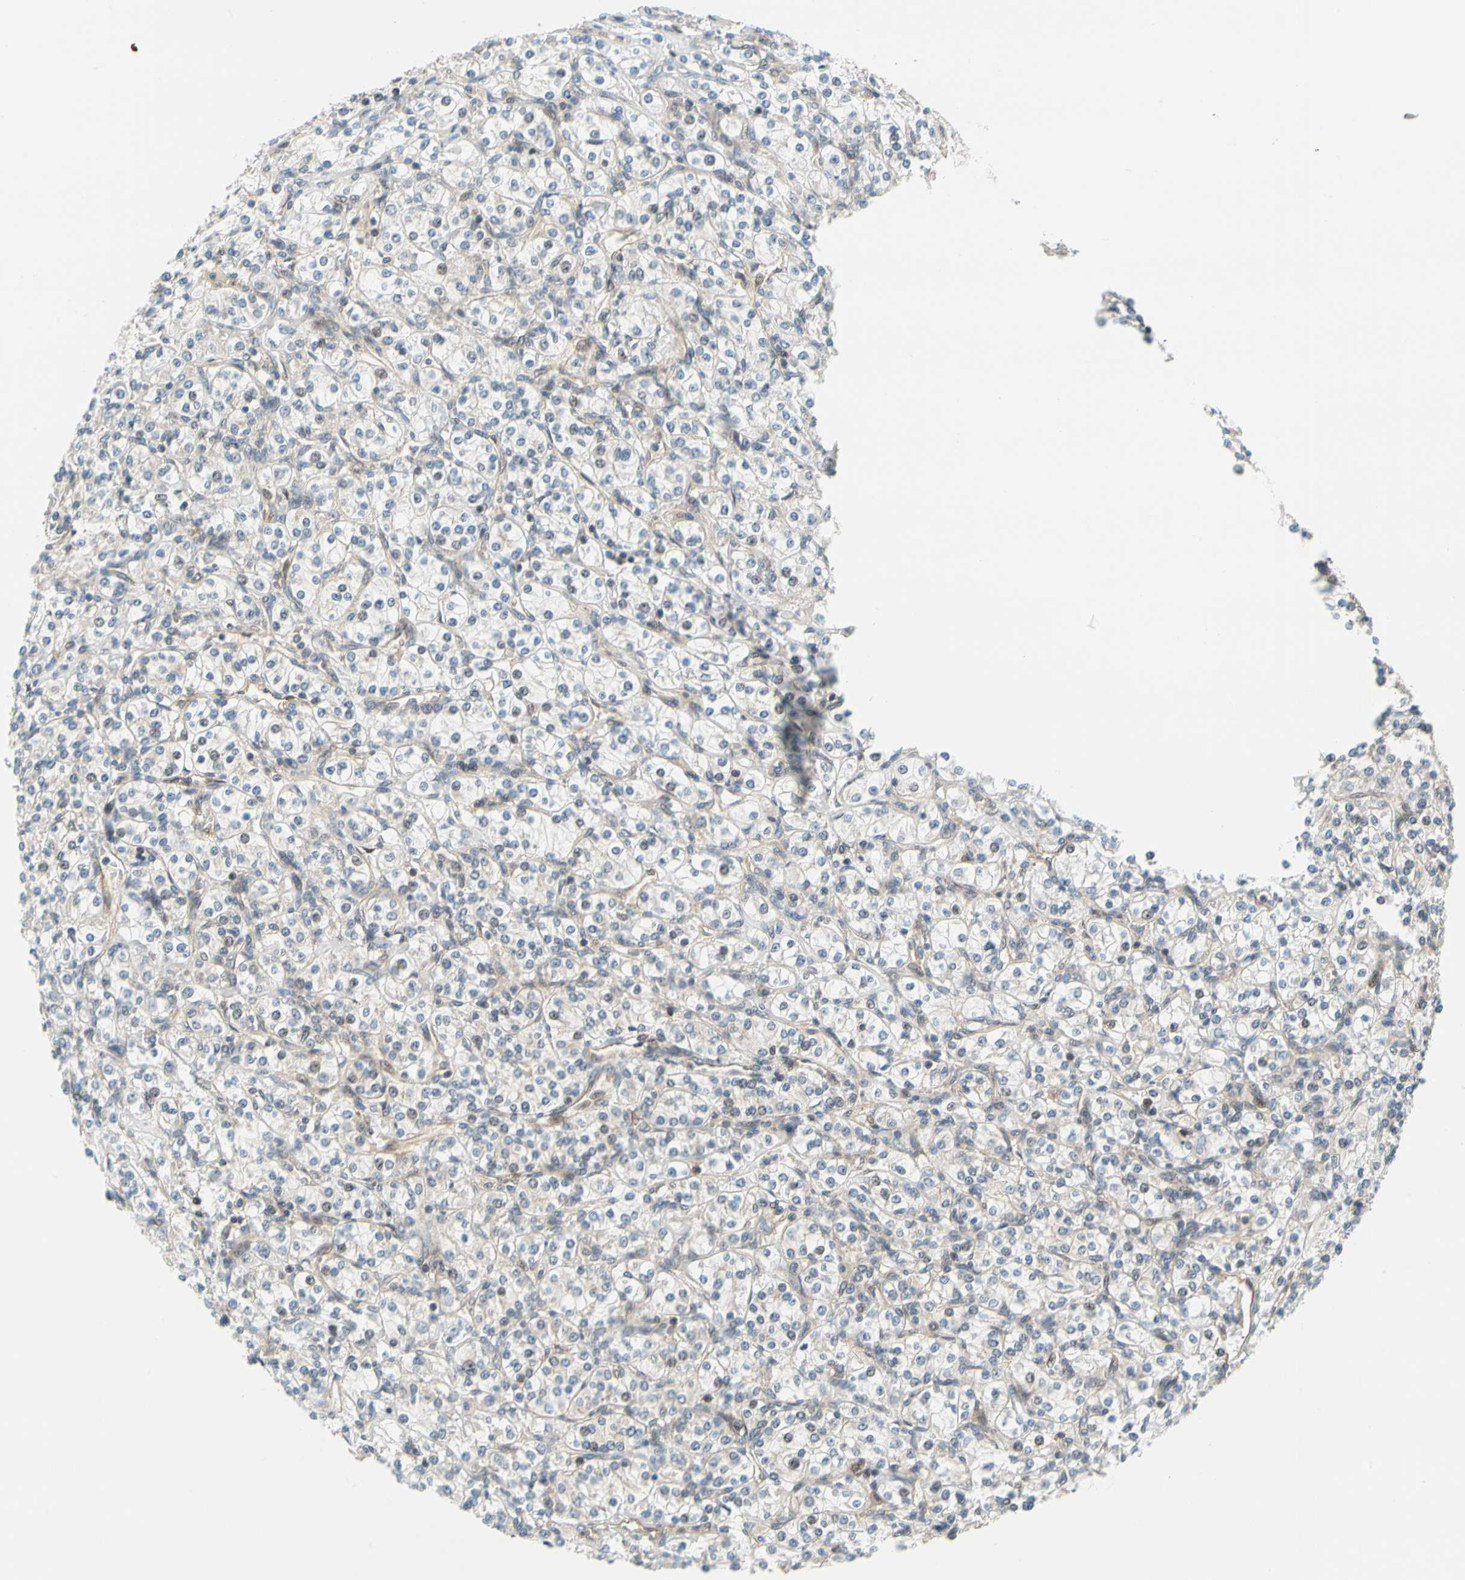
{"staining": {"intensity": "weak", "quantity": "25%-75%", "location": "cytoplasmic/membranous"}, "tissue": "renal cancer", "cell_type": "Tumor cells", "image_type": "cancer", "snomed": [{"axis": "morphology", "description": "Adenocarcinoma, NOS"}, {"axis": "topography", "description": "Kidney"}], "caption": "Renal adenocarcinoma stained with IHC demonstrates weak cytoplasmic/membranous positivity in about 25%-75% of tumor cells.", "gene": "MAPK9", "patient": {"sex": "male", "age": 77}}